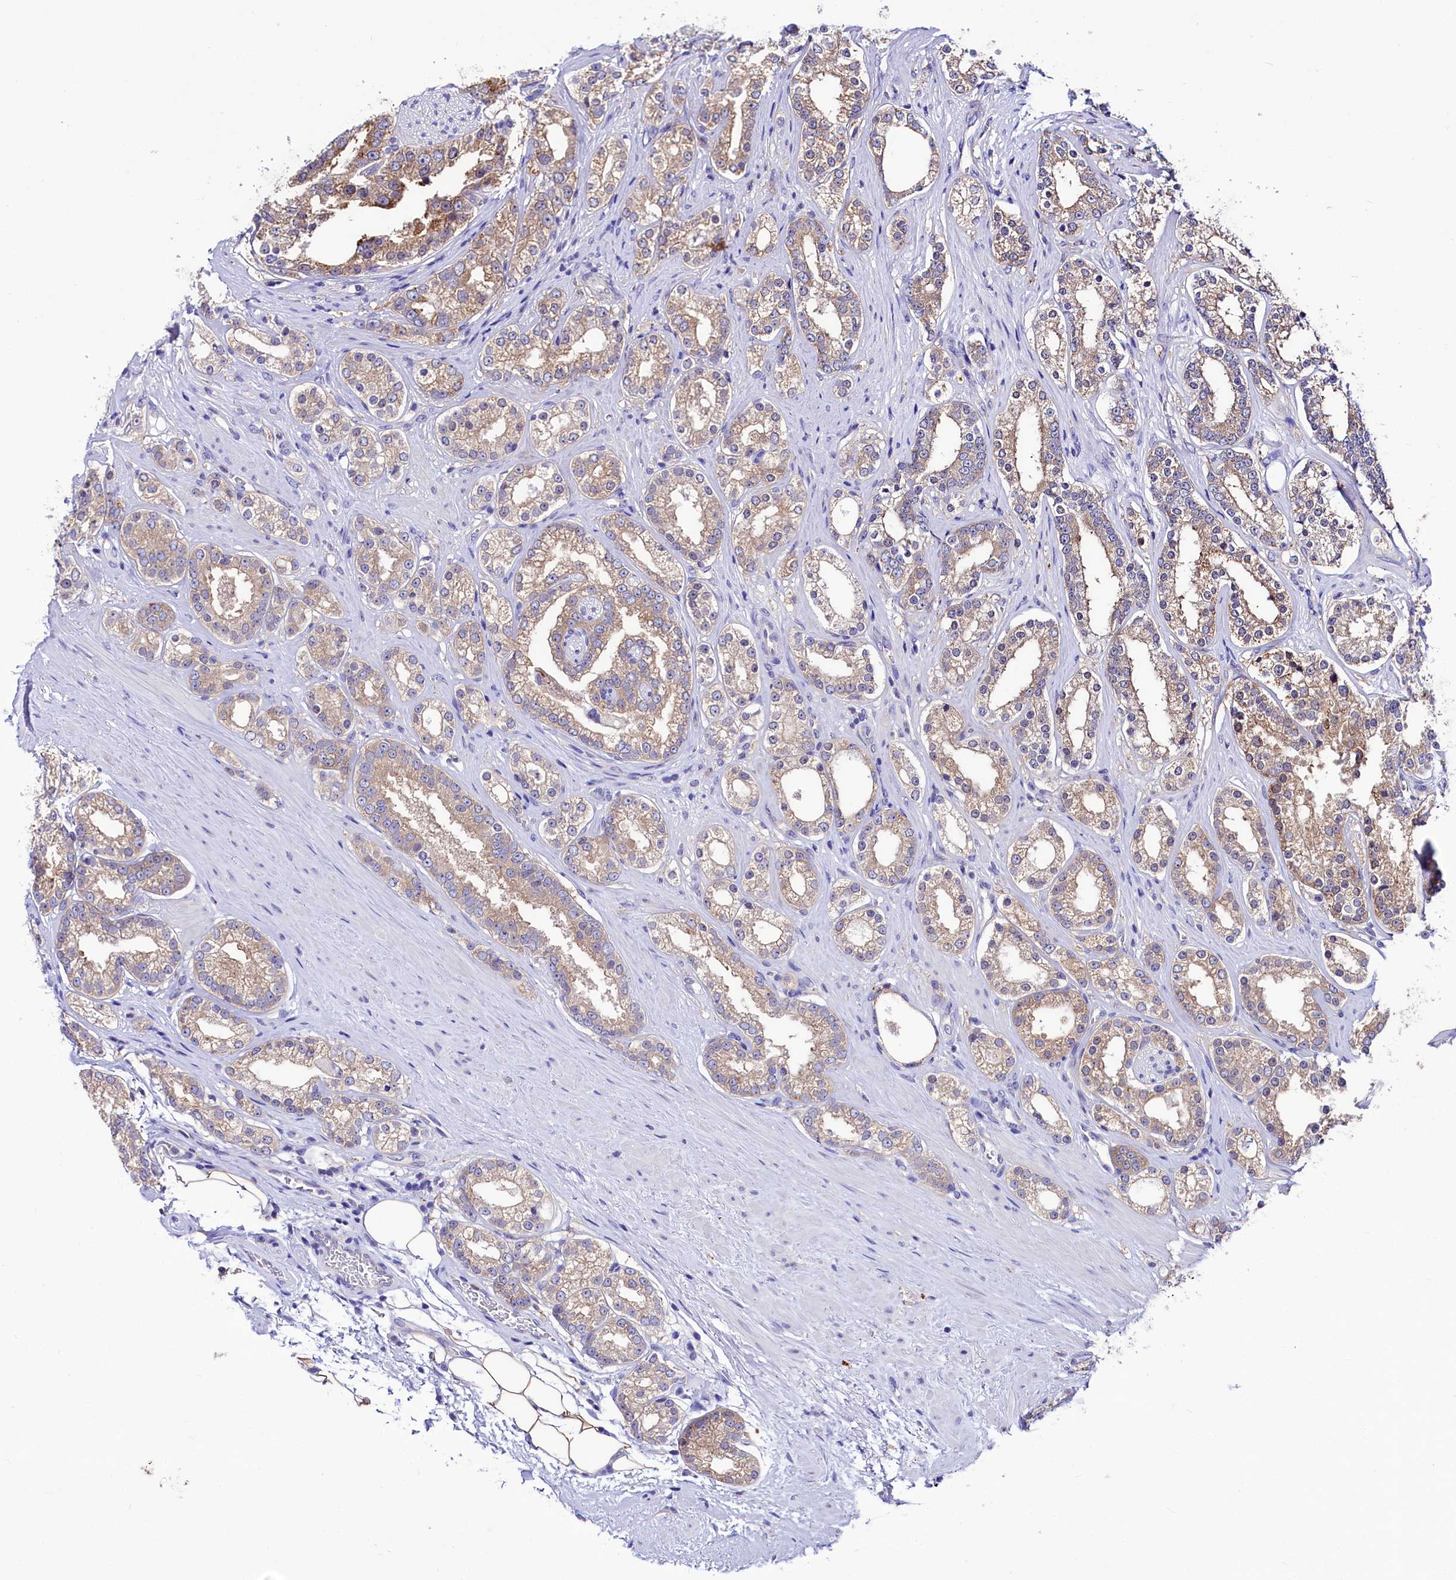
{"staining": {"intensity": "weak", "quantity": "25%-75%", "location": "cytoplasmic/membranous"}, "tissue": "prostate cancer", "cell_type": "Tumor cells", "image_type": "cancer", "snomed": [{"axis": "morphology", "description": "Normal tissue, NOS"}, {"axis": "morphology", "description": "Adenocarcinoma, High grade"}, {"axis": "topography", "description": "Prostate"}], "caption": "Prostate cancer (adenocarcinoma (high-grade)) stained for a protein (brown) reveals weak cytoplasmic/membranous positive staining in approximately 25%-75% of tumor cells.", "gene": "ABHD5", "patient": {"sex": "male", "age": 83}}